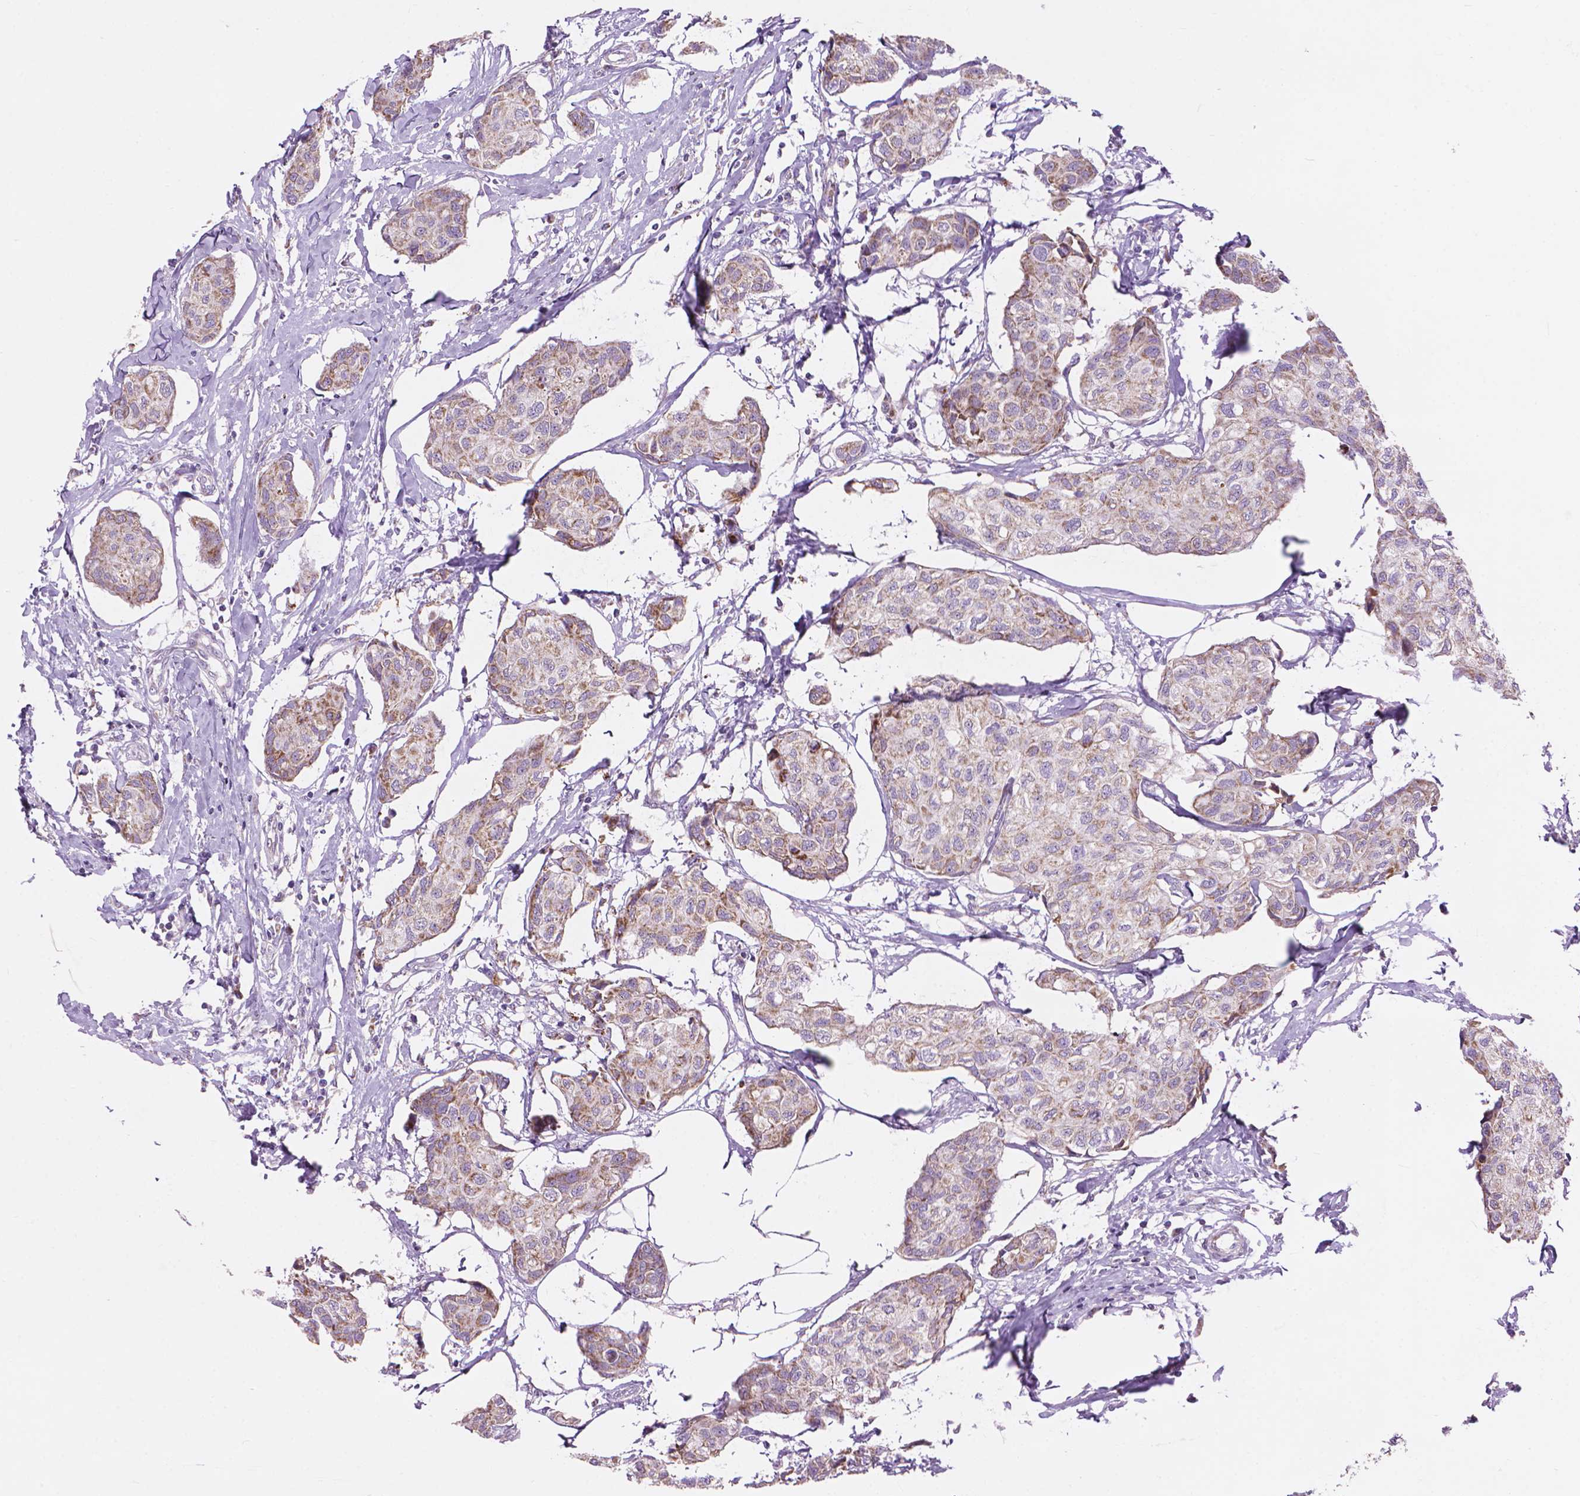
{"staining": {"intensity": "moderate", "quantity": "<25%", "location": "cytoplasmic/membranous"}, "tissue": "breast cancer", "cell_type": "Tumor cells", "image_type": "cancer", "snomed": [{"axis": "morphology", "description": "Duct carcinoma"}, {"axis": "topography", "description": "Breast"}], "caption": "About <25% of tumor cells in human breast cancer reveal moderate cytoplasmic/membranous protein expression as visualized by brown immunohistochemical staining.", "gene": "VDAC1", "patient": {"sex": "female", "age": 80}}